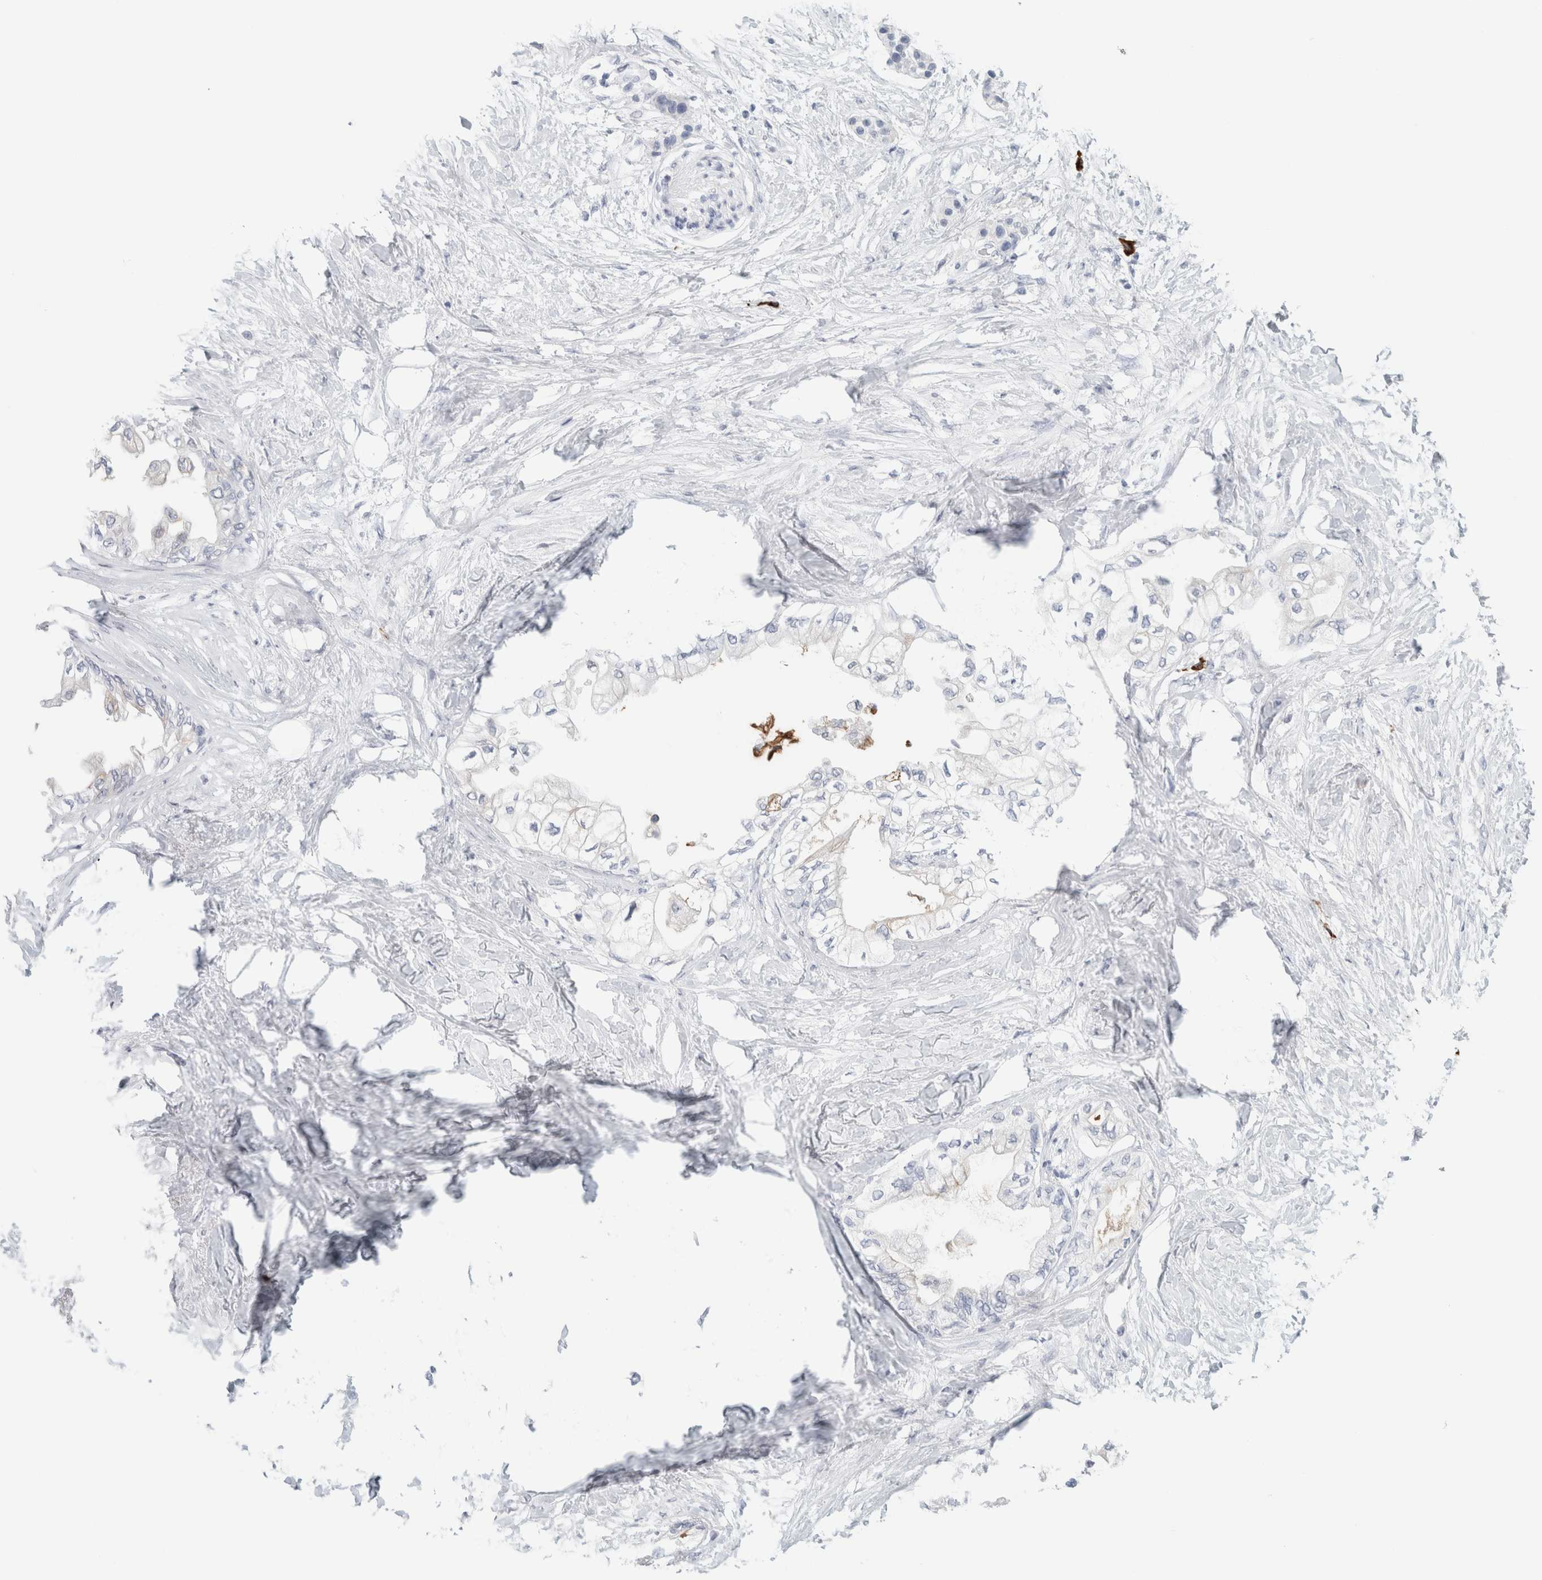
{"staining": {"intensity": "negative", "quantity": "none", "location": "none"}, "tissue": "pancreatic cancer", "cell_type": "Tumor cells", "image_type": "cancer", "snomed": [{"axis": "morphology", "description": "Normal tissue, NOS"}, {"axis": "morphology", "description": "Adenocarcinoma, NOS"}, {"axis": "topography", "description": "Pancreas"}, {"axis": "topography", "description": "Duodenum"}], "caption": "IHC photomicrograph of neoplastic tissue: human pancreatic adenocarcinoma stained with DAB displays no significant protein staining in tumor cells. (Immunohistochemistry (ihc), brightfield microscopy, high magnification).", "gene": "IL6", "patient": {"sex": "female", "age": 60}}